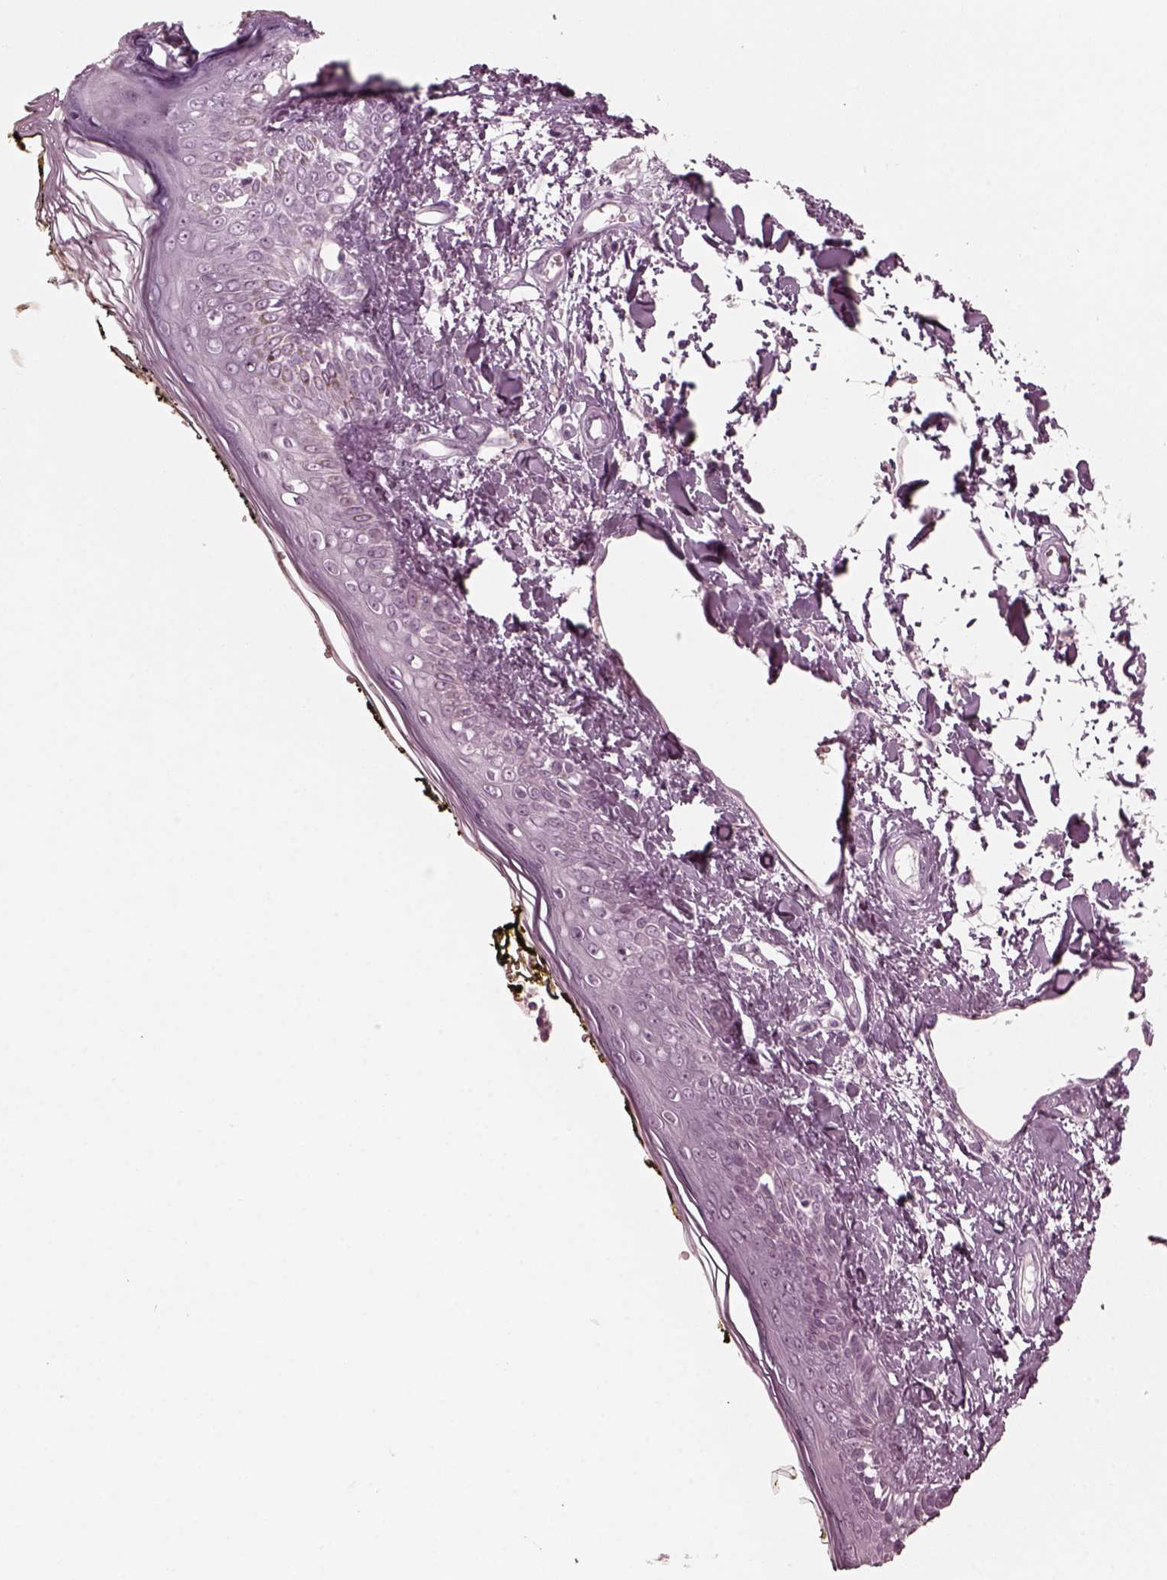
{"staining": {"intensity": "negative", "quantity": "none", "location": "none"}, "tissue": "skin", "cell_type": "Fibroblasts", "image_type": "normal", "snomed": [{"axis": "morphology", "description": "Normal tissue, NOS"}, {"axis": "topography", "description": "Skin"}], "caption": "High magnification brightfield microscopy of benign skin stained with DAB (brown) and counterstained with hematoxylin (blue): fibroblasts show no significant staining. (Brightfield microscopy of DAB immunohistochemistry (IHC) at high magnification).", "gene": "RCVRN", "patient": {"sex": "male", "age": 76}}